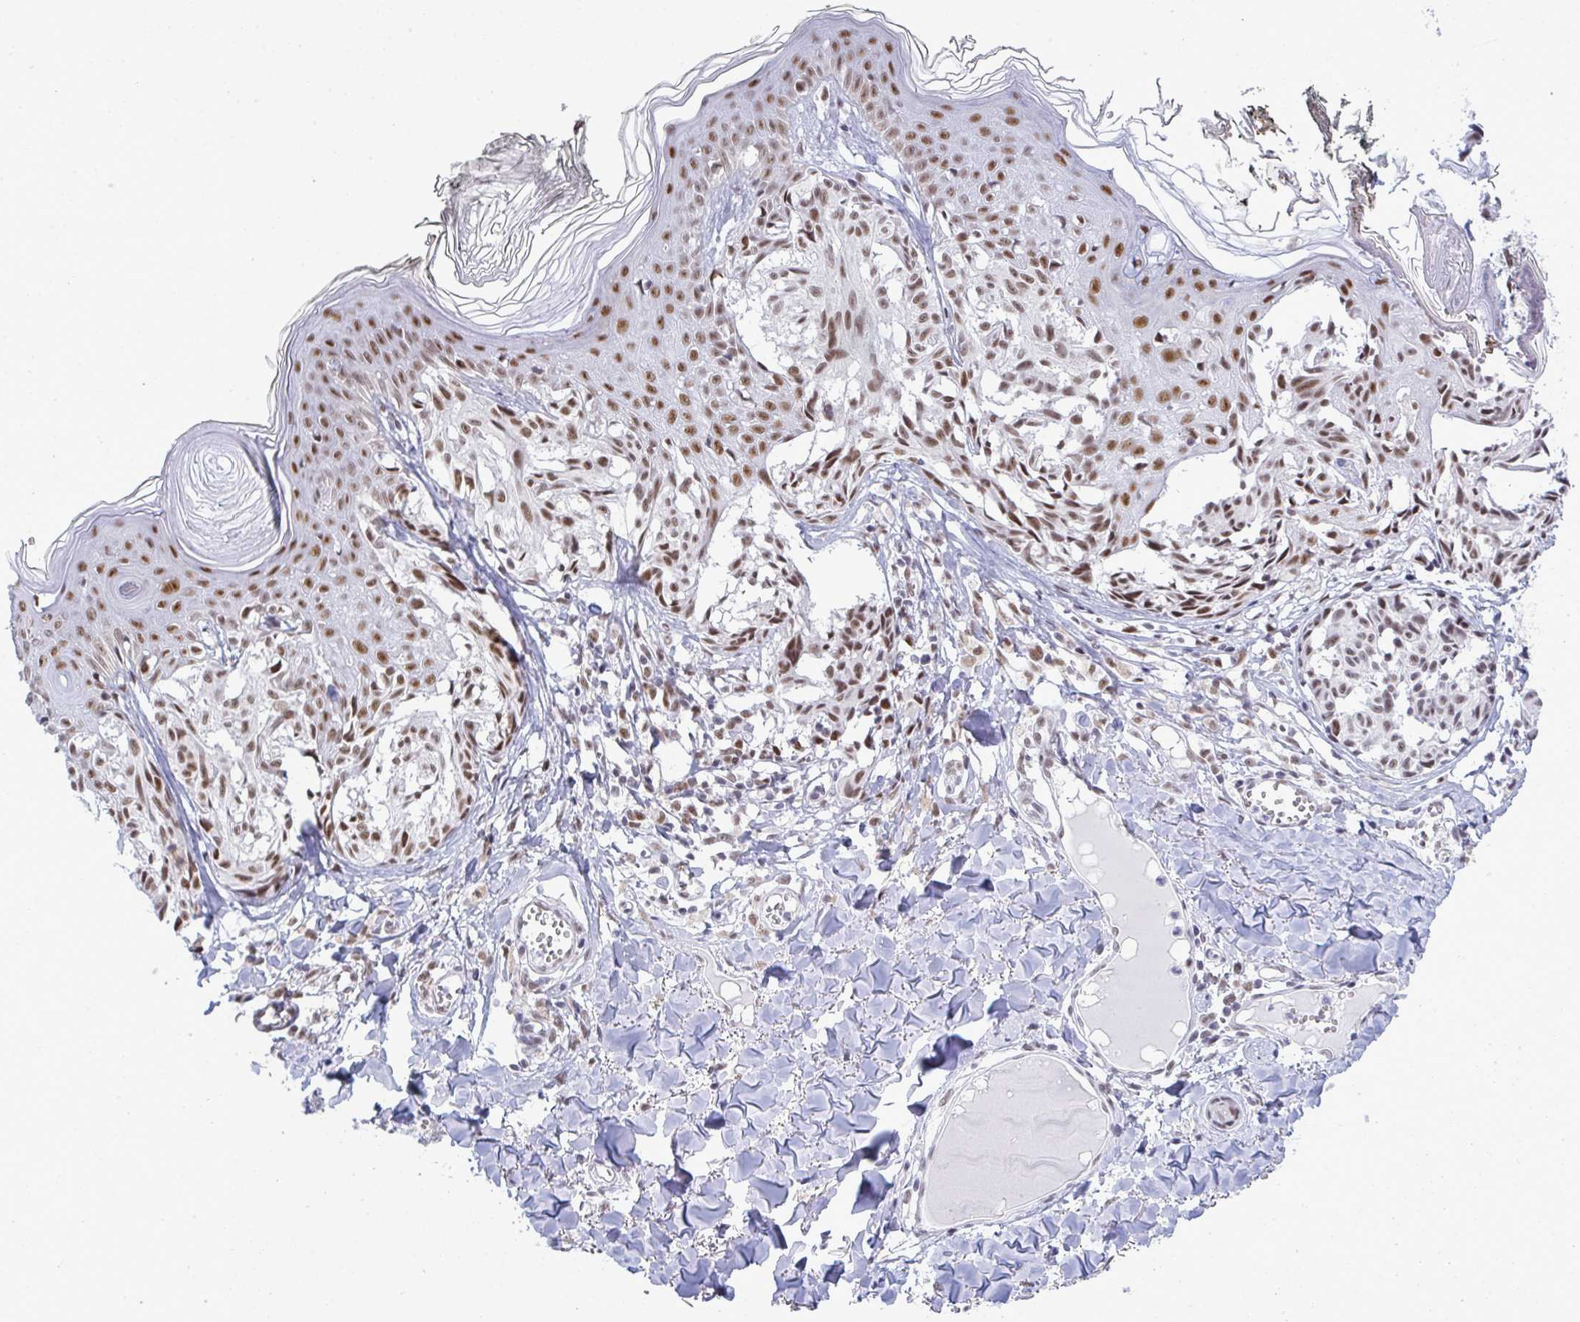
{"staining": {"intensity": "moderate", "quantity": ">75%", "location": "nuclear"}, "tissue": "melanoma", "cell_type": "Tumor cells", "image_type": "cancer", "snomed": [{"axis": "morphology", "description": "Malignant melanoma, NOS"}, {"axis": "topography", "description": "Skin"}], "caption": "Tumor cells exhibit moderate nuclear positivity in about >75% of cells in malignant melanoma.", "gene": "PPP1R10", "patient": {"sex": "female", "age": 43}}